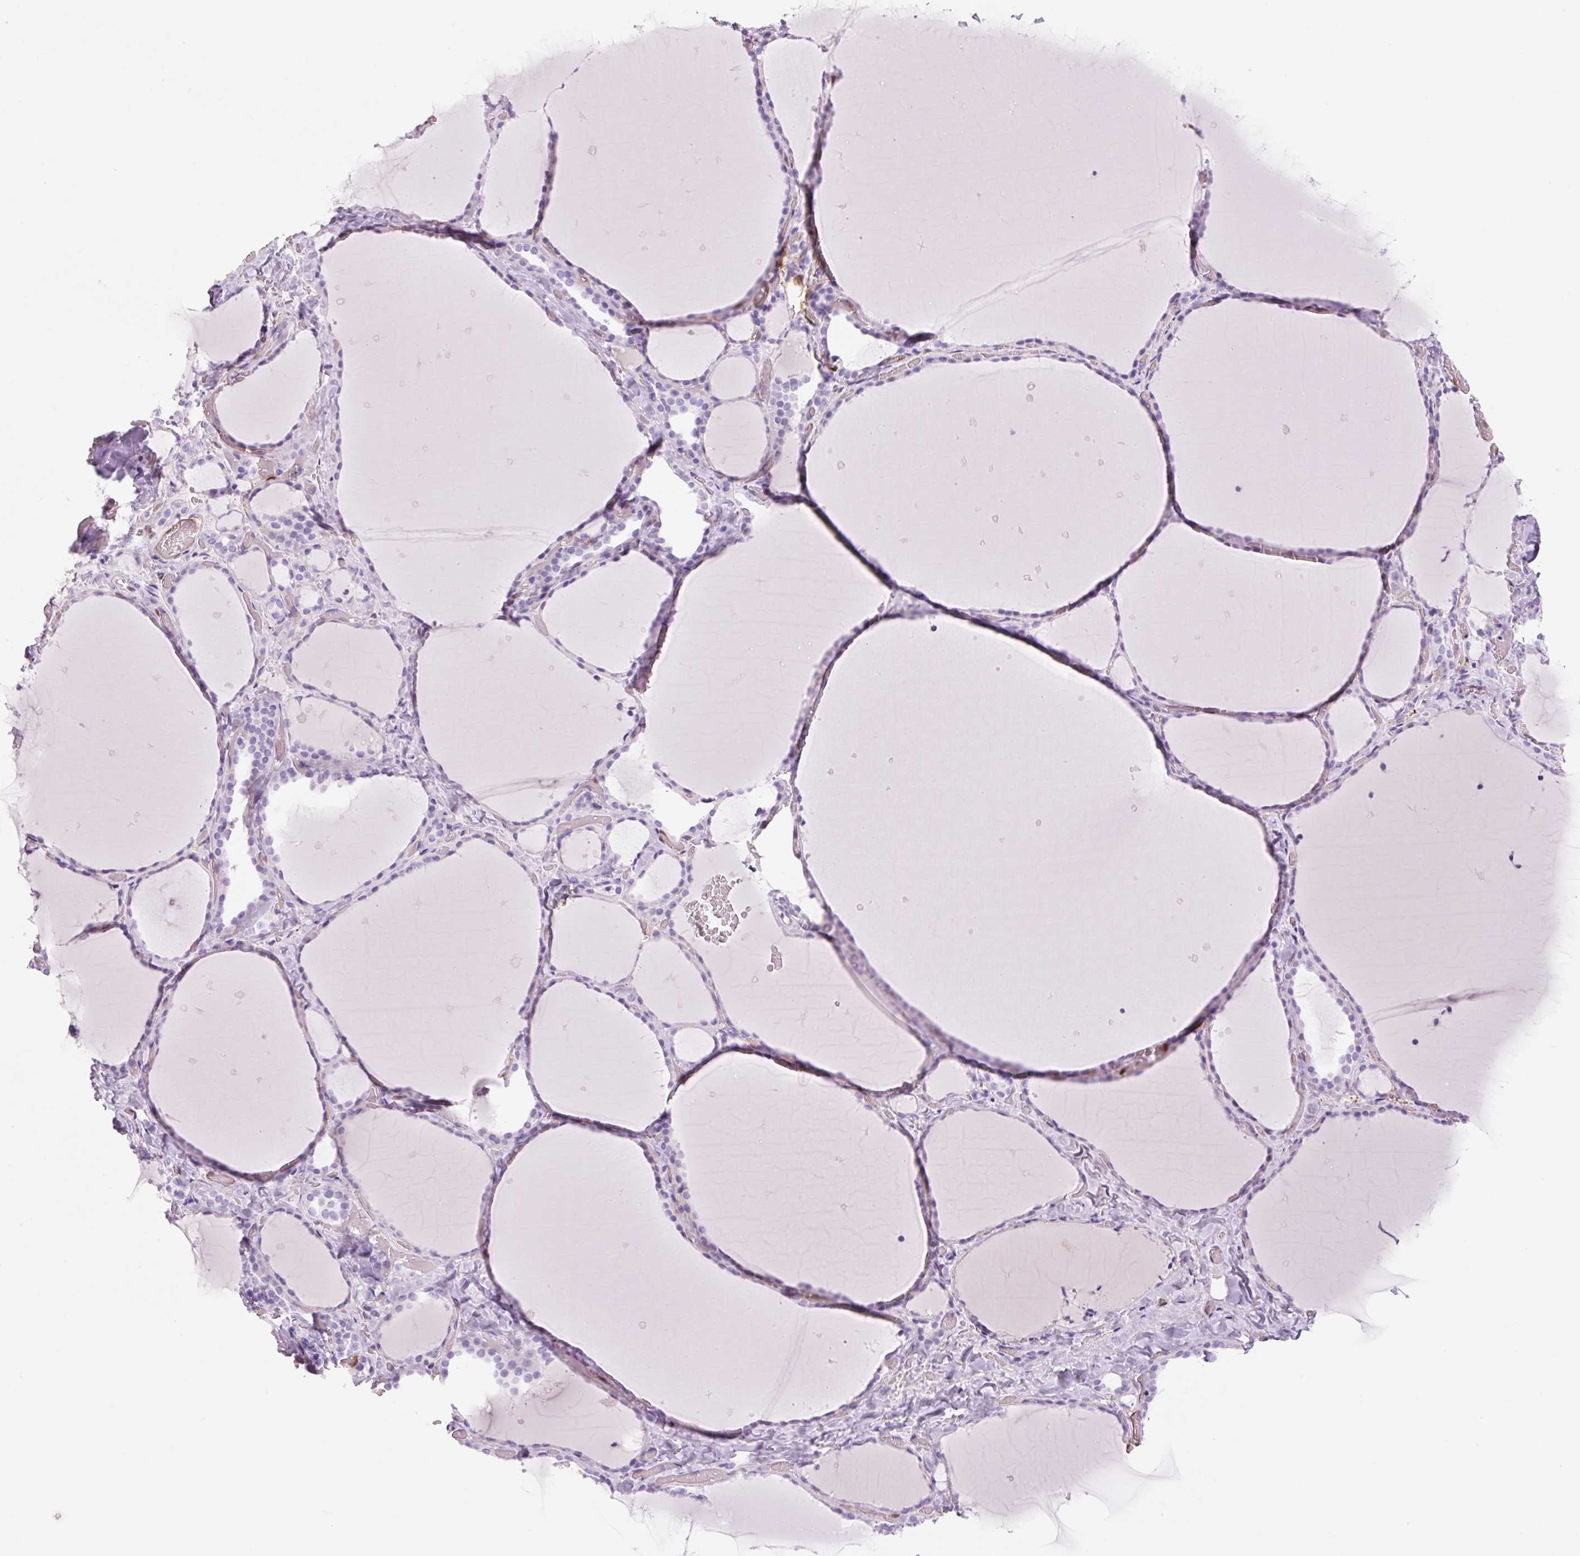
{"staining": {"intensity": "negative", "quantity": "none", "location": "none"}, "tissue": "thyroid gland", "cell_type": "Glandular cells", "image_type": "normal", "snomed": [{"axis": "morphology", "description": "Normal tissue, NOS"}, {"axis": "topography", "description": "Thyroid gland"}], "caption": "An IHC photomicrograph of unremarkable thyroid gland is shown. There is no staining in glandular cells of thyroid gland. (Brightfield microscopy of DAB immunohistochemistry at high magnification).", "gene": "FABP5", "patient": {"sex": "female", "age": 36}}